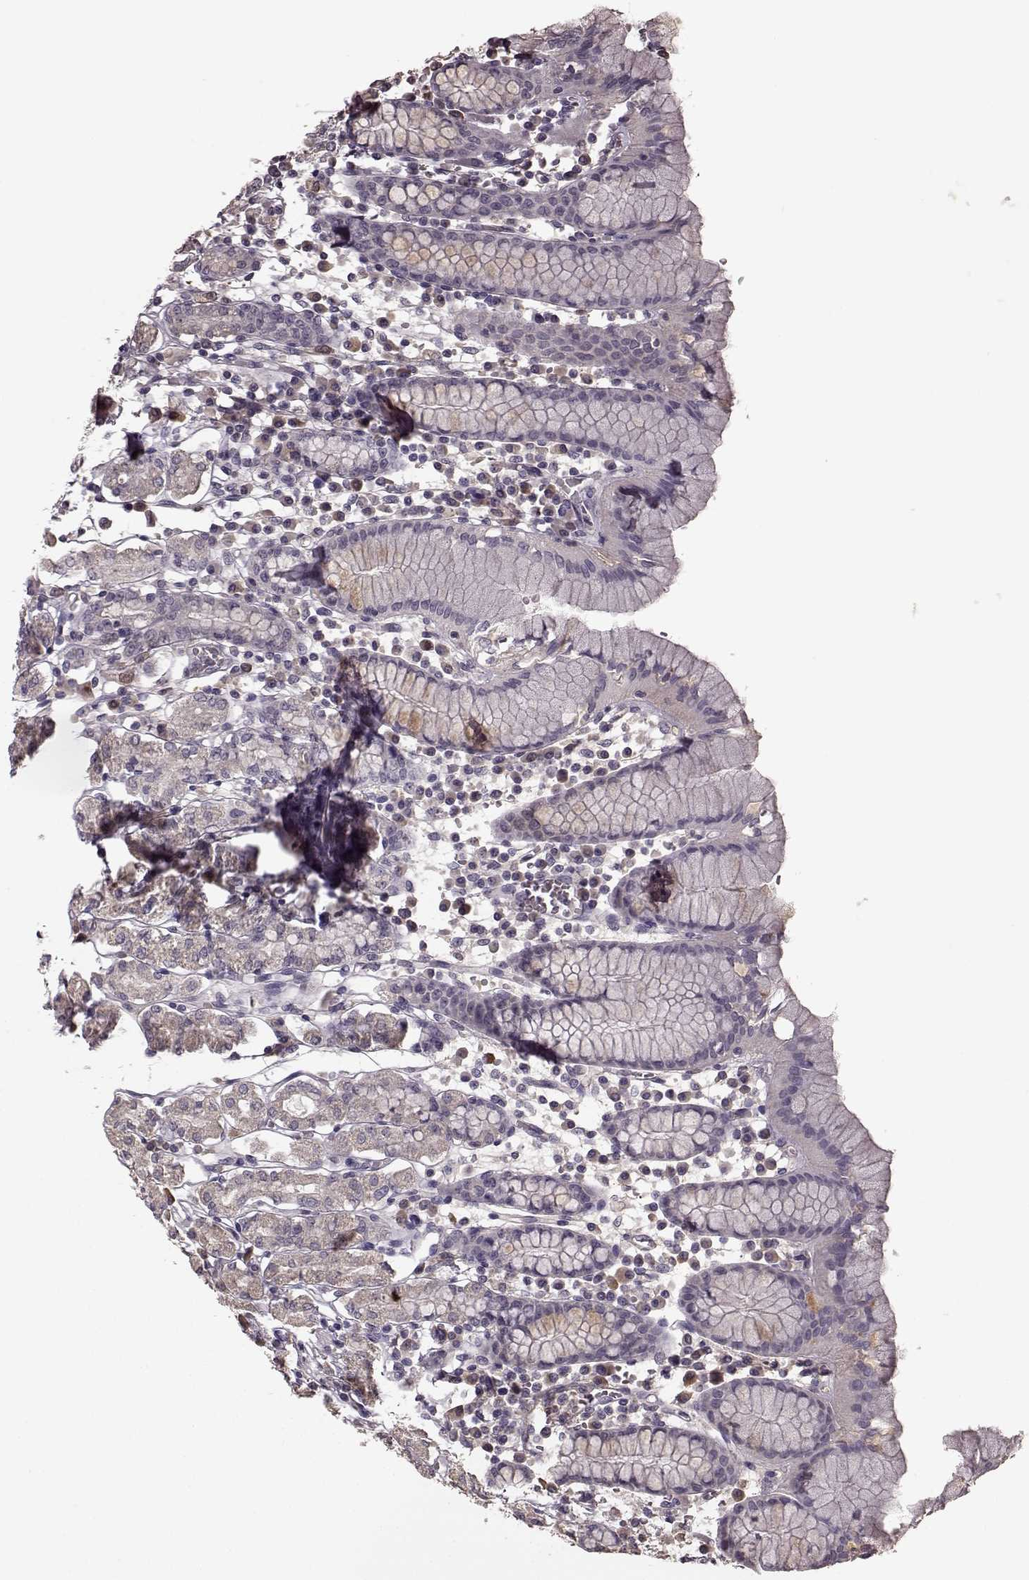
{"staining": {"intensity": "negative", "quantity": "none", "location": "none"}, "tissue": "stomach", "cell_type": "Glandular cells", "image_type": "normal", "snomed": [{"axis": "morphology", "description": "Normal tissue, NOS"}, {"axis": "topography", "description": "Stomach, upper"}, {"axis": "topography", "description": "Stomach"}], "caption": "DAB immunohistochemical staining of benign human stomach exhibits no significant expression in glandular cells. (Brightfield microscopy of DAB IHC at high magnification).", "gene": "NRL", "patient": {"sex": "male", "age": 62}}